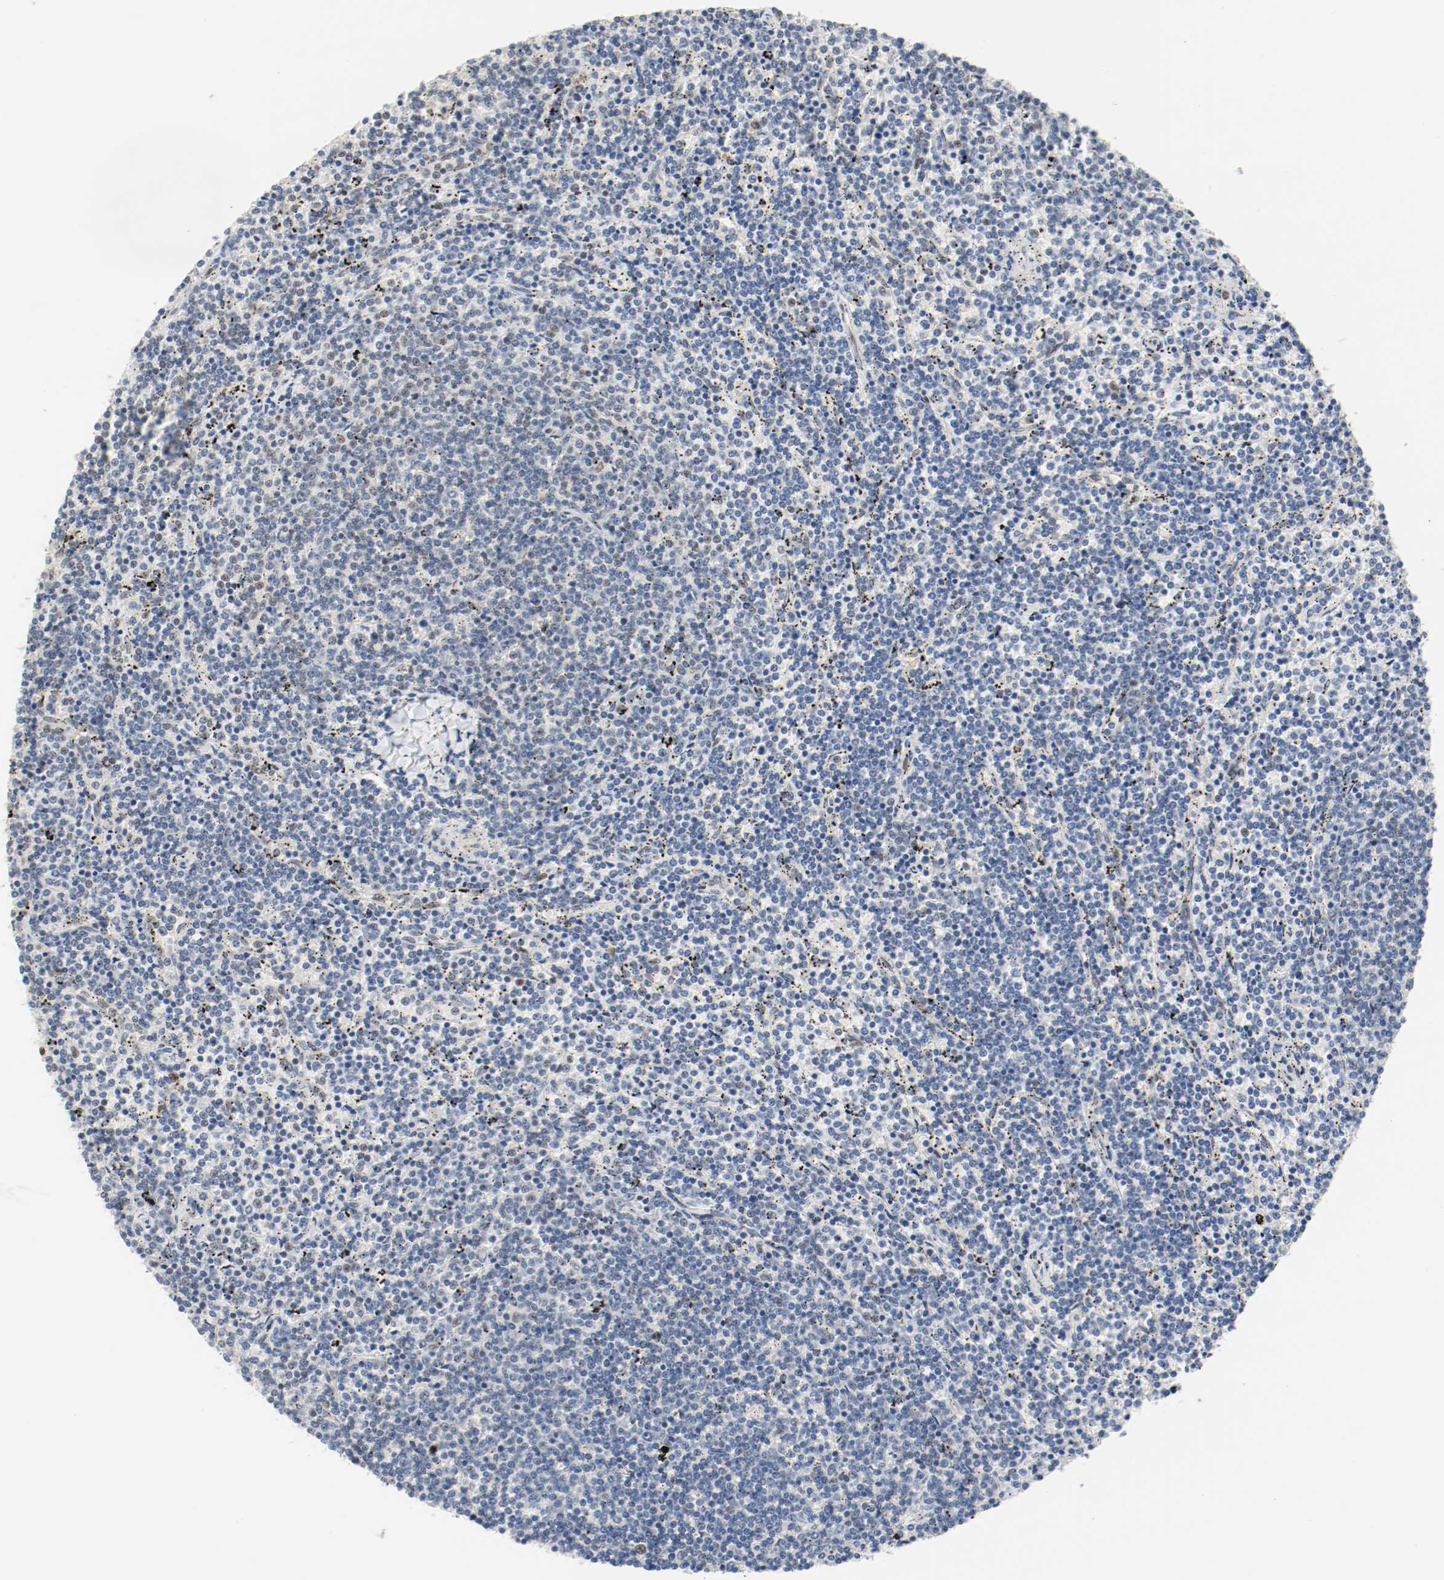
{"staining": {"intensity": "negative", "quantity": "none", "location": "none"}, "tissue": "lymphoma", "cell_type": "Tumor cells", "image_type": "cancer", "snomed": [{"axis": "morphology", "description": "Malignant lymphoma, non-Hodgkin's type, Low grade"}, {"axis": "topography", "description": "Spleen"}], "caption": "Immunohistochemical staining of human malignant lymphoma, non-Hodgkin's type (low-grade) demonstrates no significant staining in tumor cells.", "gene": "ASH1L", "patient": {"sex": "female", "age": 50}}